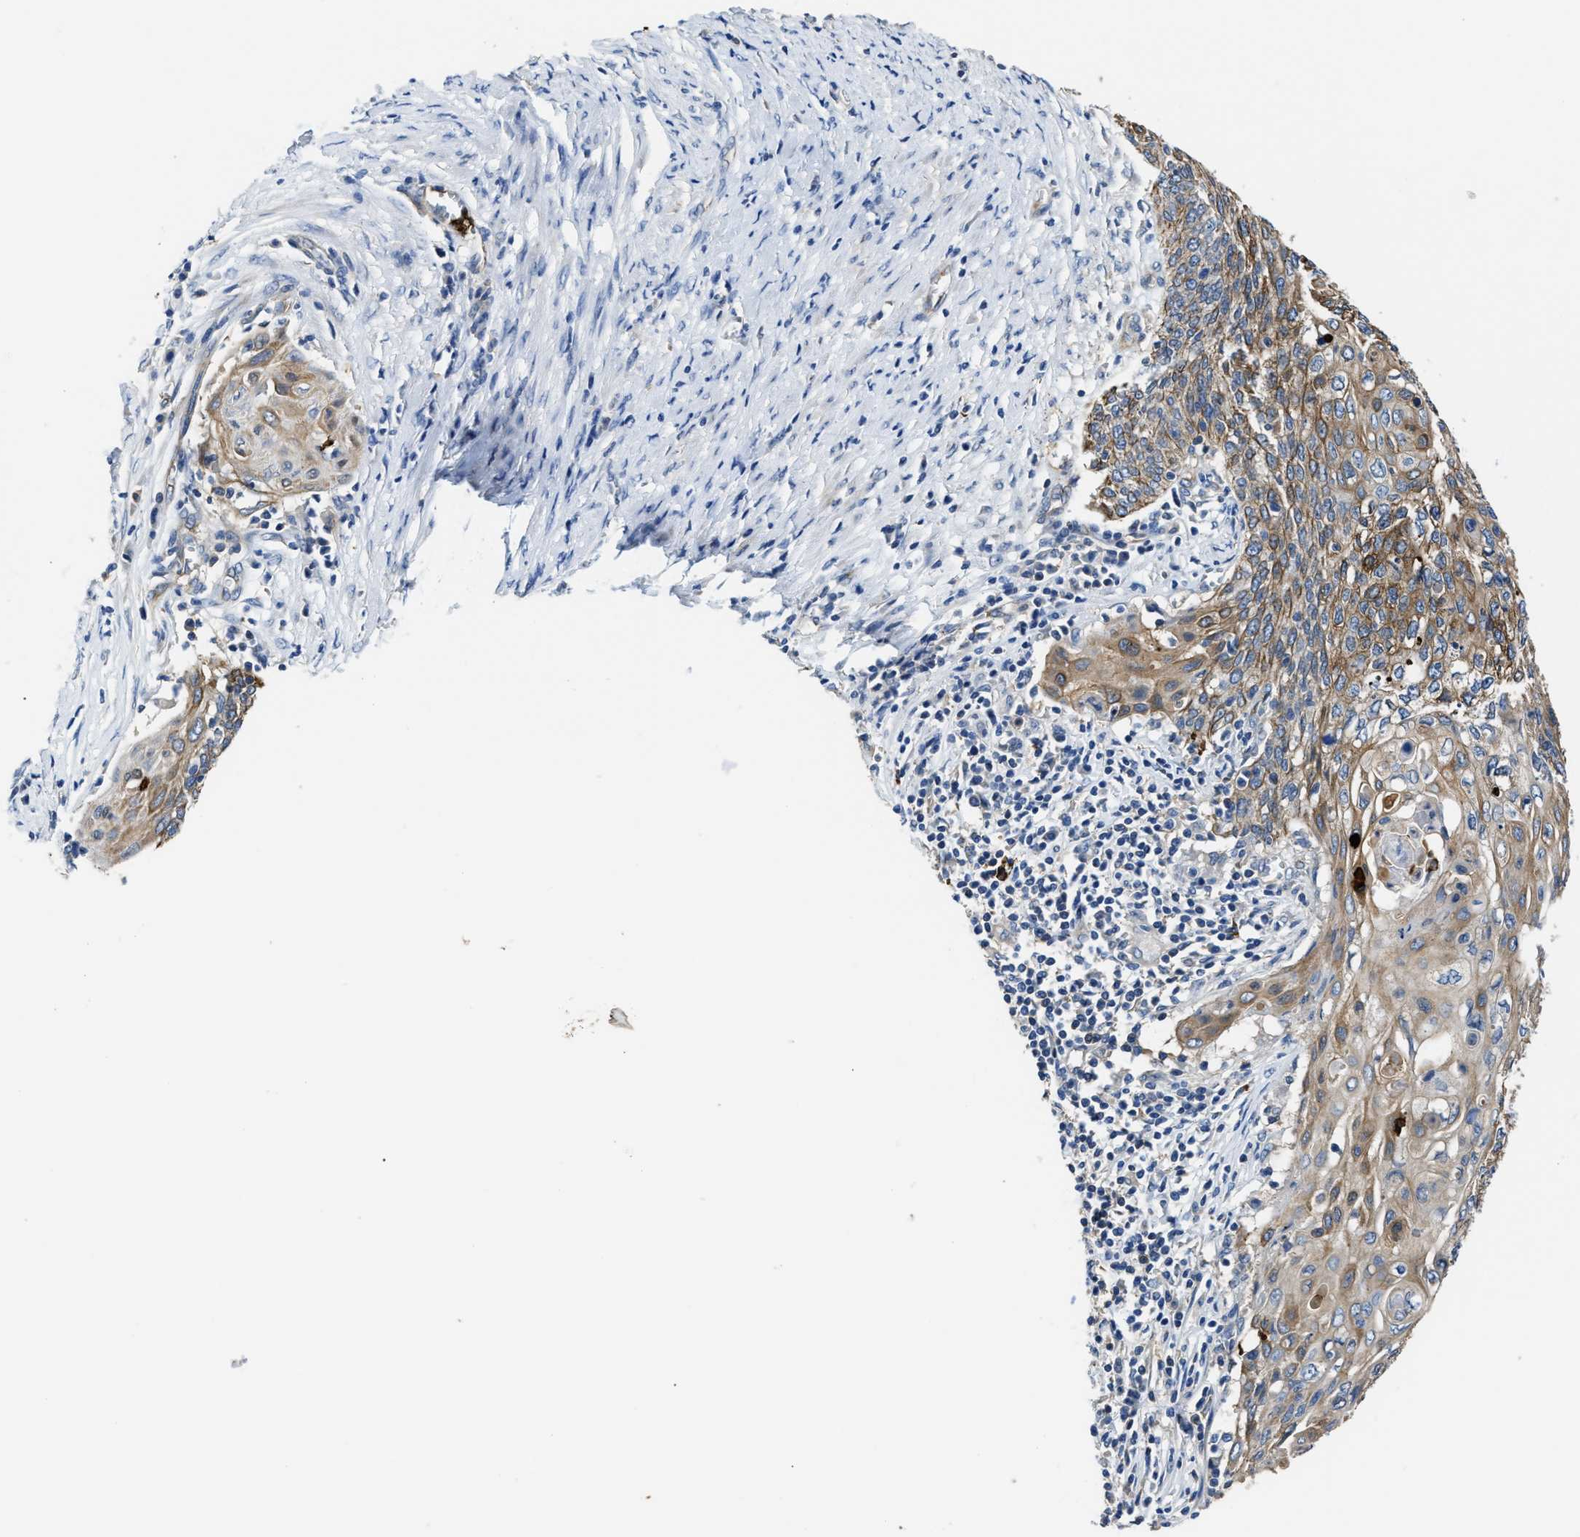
{"staining": {"intensity": "moderate", "quantity": ">75%", "location": "cytoplasmic/membranous"}, "tissue": "cervical cancer", "cell_type": "Tumor cells", "image_type": "cancer", "snomed": [{"axis": "morphology", "description": "Squamous cell carcinoma, NOS"}, {"axis": "topography", "description": "Cervix"}], "caption": "Cervical squamous cell carcinoma was stained to show a protein in brown. There is medium levels of moderate cytoplasmic/membranous staining in about >75% of tumor cells. The protein of interest is shown in brown color, while the nuclei are stained blue.", "gene": "TRAF6", "patient": {"sex": "female", "age": 39}}